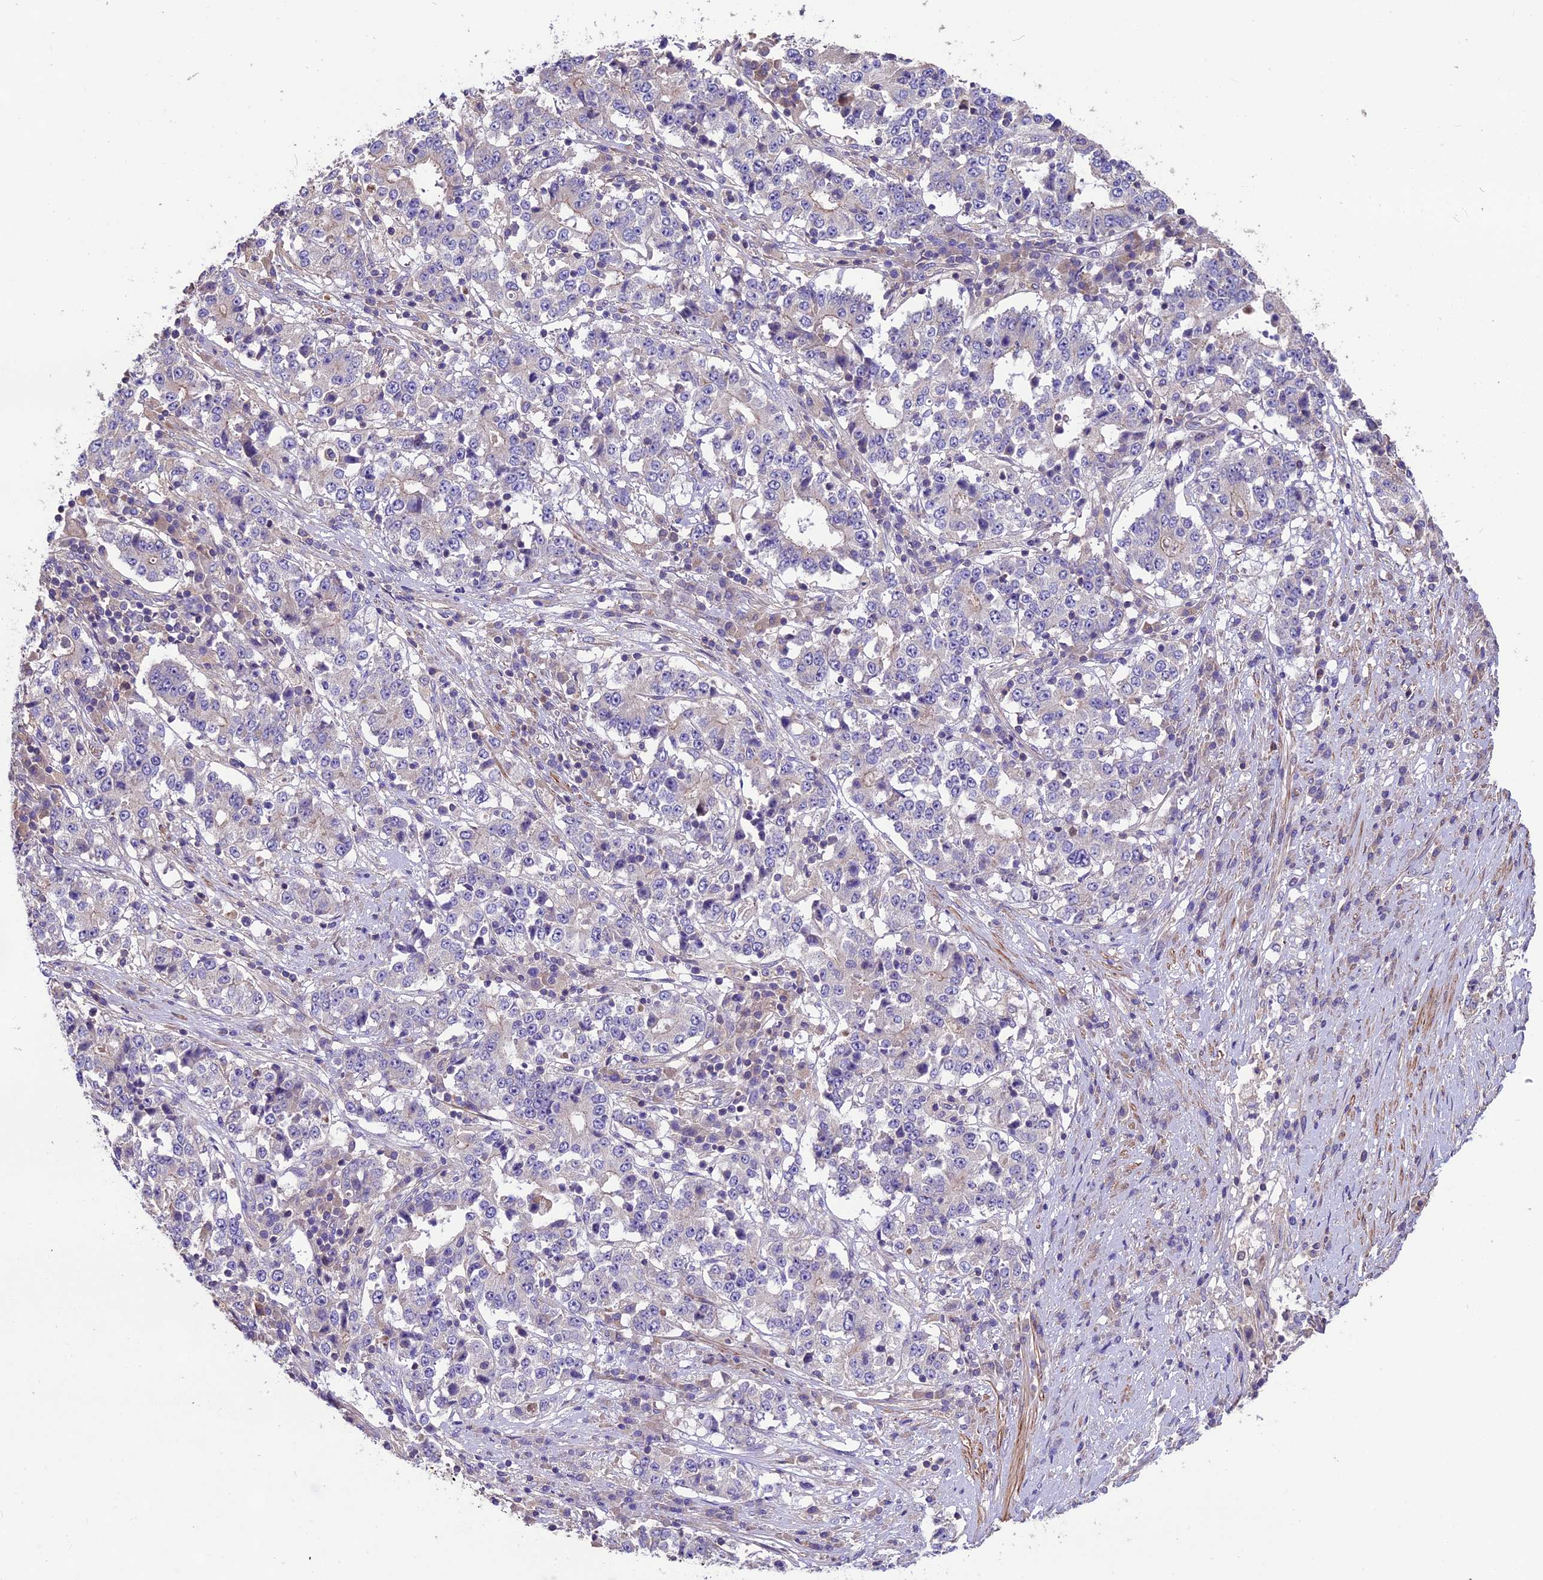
{"staining": {"intensity": "negative", "quantity": "none", "location": "none"}, "tissue": "stomach cancer", "cell_type": "Tumor cells", "image_type": "cancer", "snomed": [{"axis": "morphology", "description": "Adenocarcinoma, NOS"}, {"axis": "topography", "description": "Stomach"}], "caption": "A photomicrograph of human stomach adenocarcinoma is negative for staining in tumor cells.", "gene": "ANO3", "patient": {"sex": "male", "age": 59}}